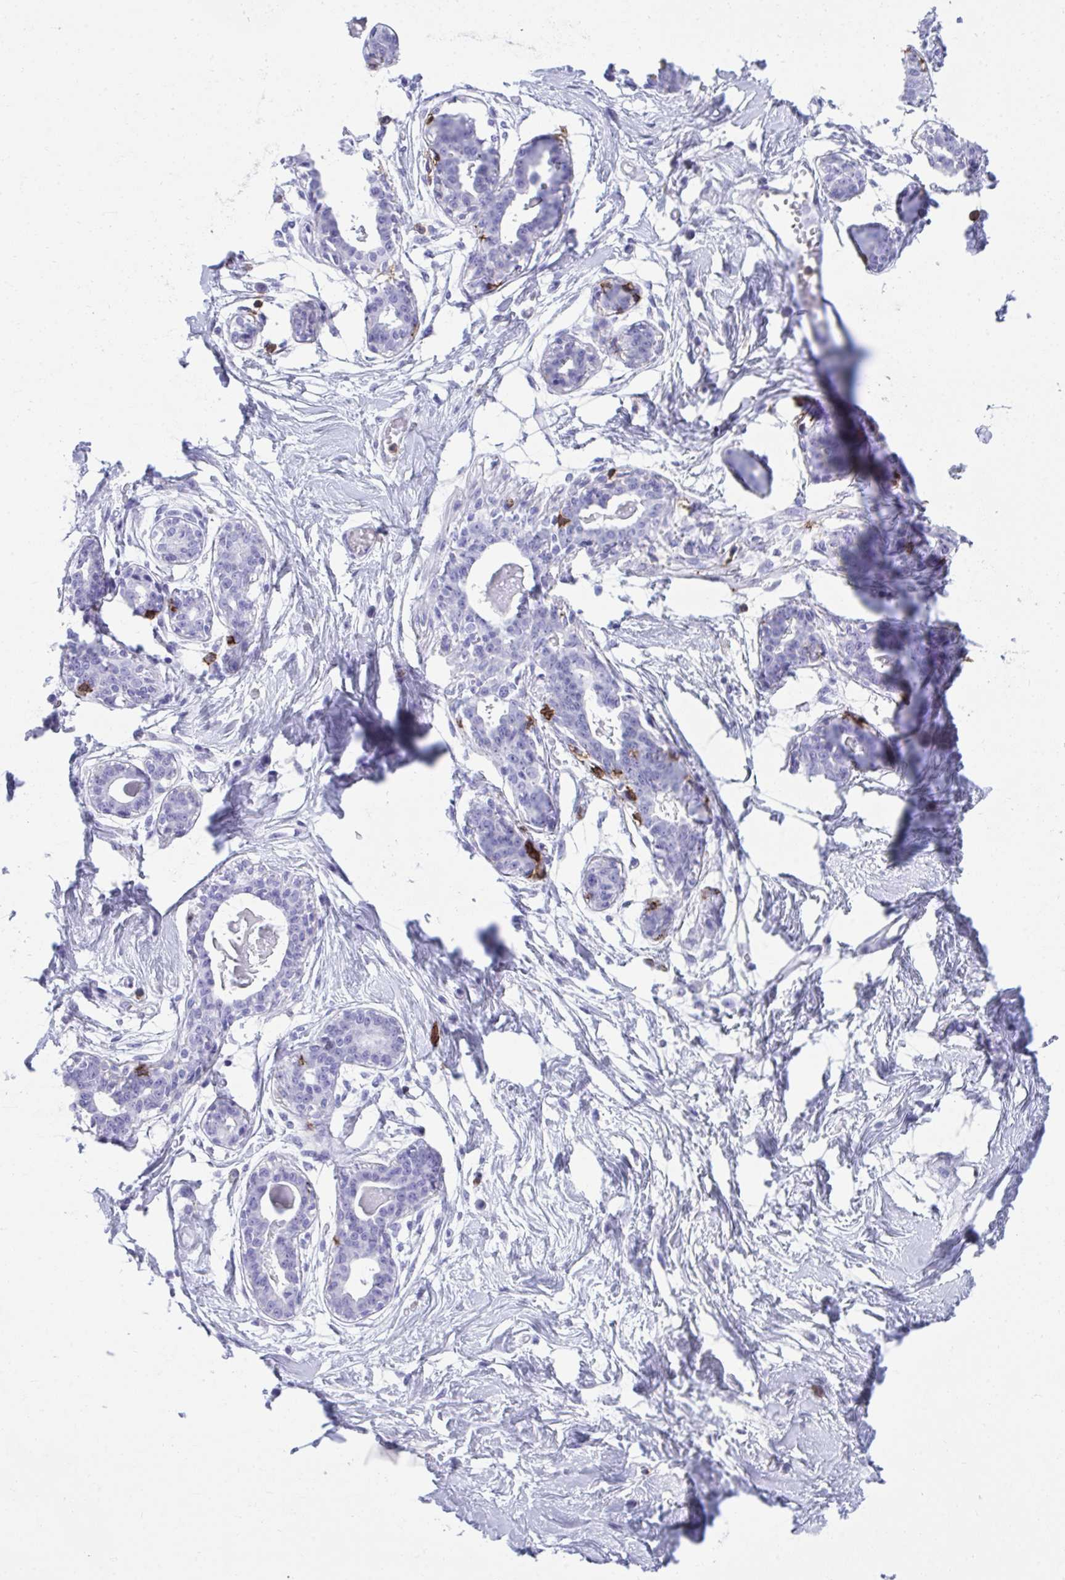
{"staining": {"intensity": "negative", "quantity": "none", "location": "none"}, "tissue": "breast", "cell_type": "Adipocytes", "image_type": "normal", "snomed": [{"axis": "morphology", "description": "Normal tissue, NOS"}, {"axis": "topography", "description": "Breast"}], "caption": "Photomicrograph shows no protein positivity in adipocytes of benign breast.", "gene": "SPN", "patient": {"sex": "female", "age": 45}}